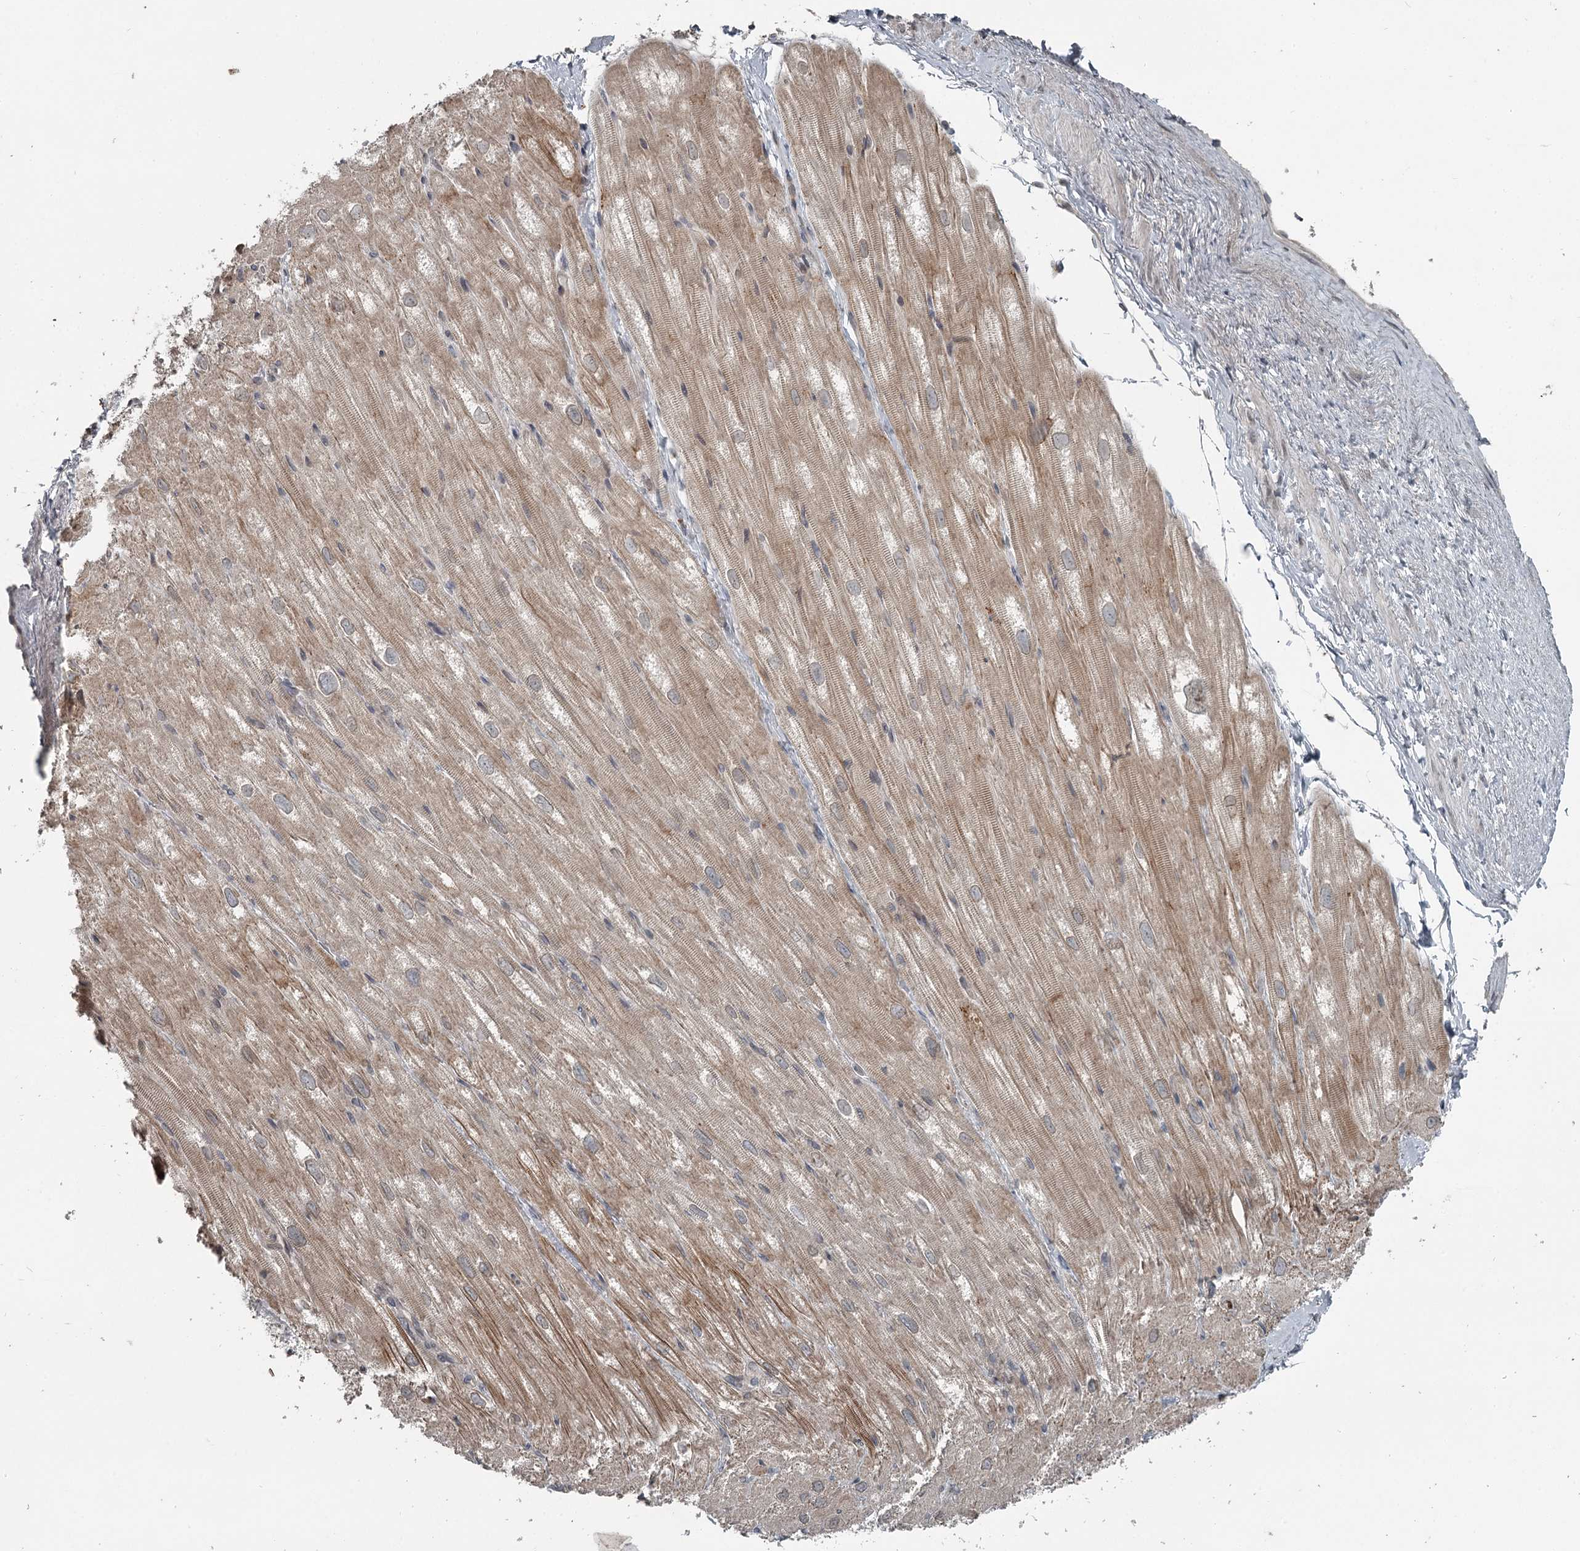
{"staining": {"intensity": "weak", "quantity": "25%-75%", "location": "cytoplasmic/membranous"}, "tissue": "heart muscle", "cell_type": "Cardiomyocytes", "image_type": "normal", "snomed": [{"axis": "morphology", "description": "Normal tissue, NOS"}, {"axis": "topography", "description": "Heart"}], "caption": "Approximately 25%-75% of cardiomyocytes in unremarkable heart muscle reveal weak cytoplasmic/membranous protein positivity as visualized by brown immunohistochemical staining.", "gene": "SLC39A8", "patient": {"sex": "male", "age": 50}}